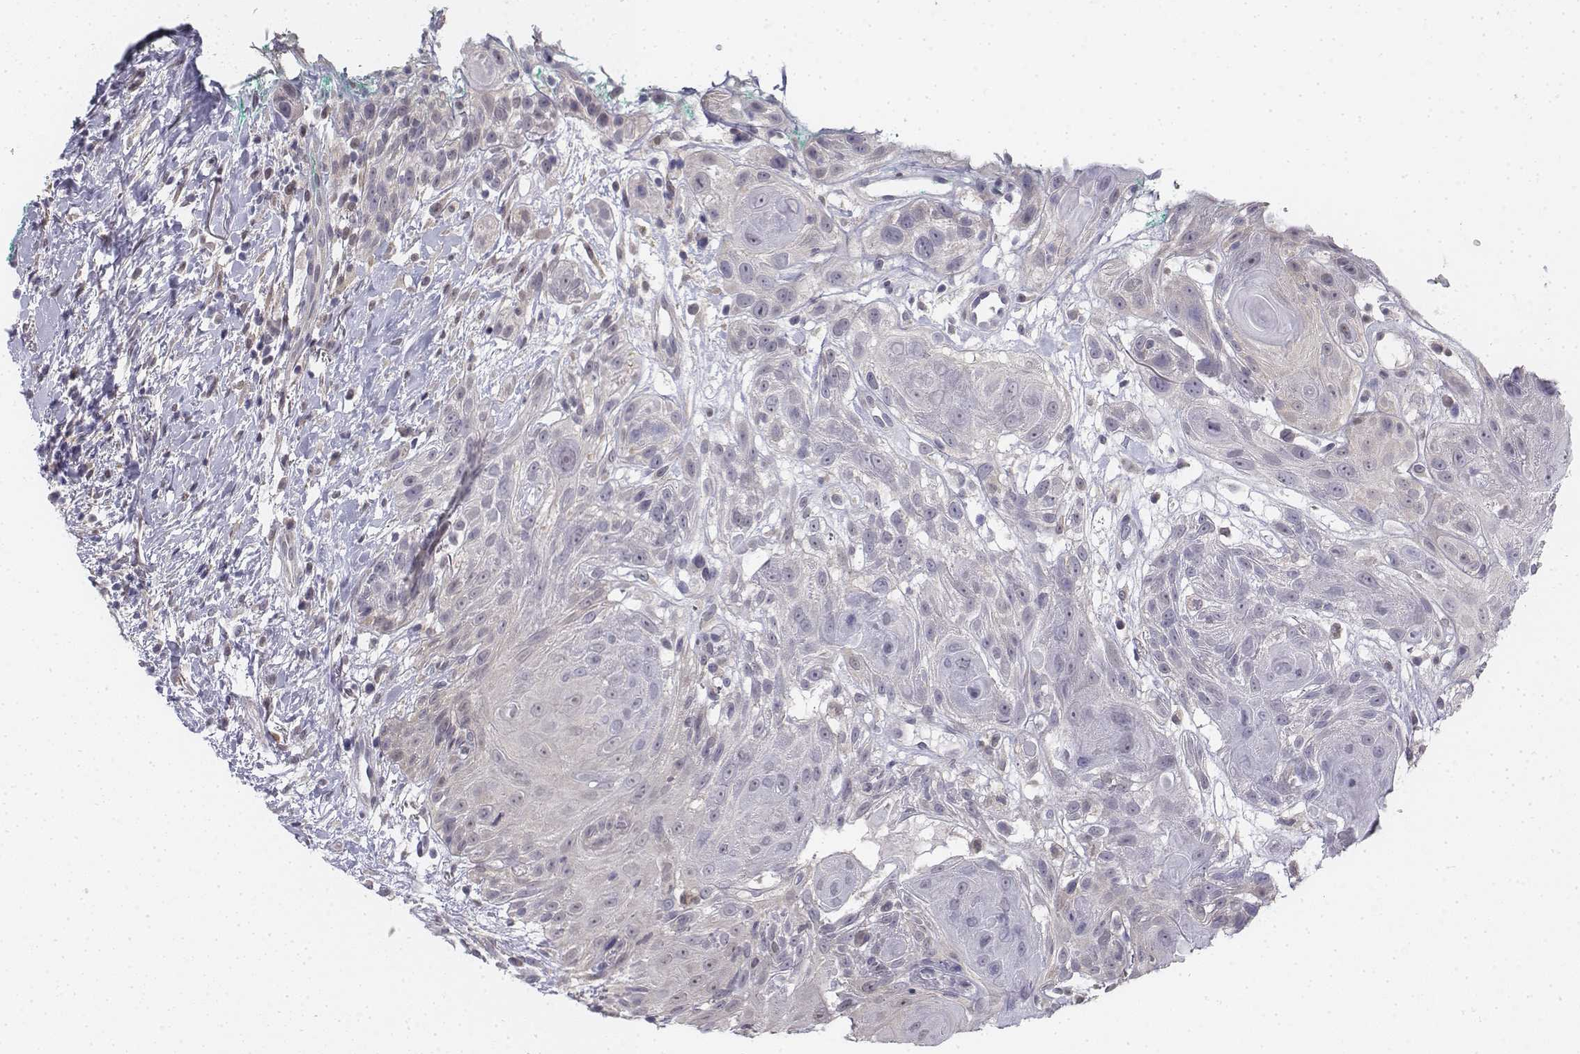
{"staining": {"intensity": "negative", "quantity": "none", "location": "none"}, "tissue": "head and neck cancer", "cell_type": "Tumor cells", "image_type": "cancer", "snomed": [{"axis": "morphology", "description": "Normal tissue, NOS"}, {"axis": "morphology", "description": "Squamous cell carcinoma, NOS"}, {"axis": "topography", "description": "Oral tissue"}, {"axis": "topography", "description": "Salivary gland"}, {"axis": "topography", "description": "Head-Neck"}], "caption": "This is a image of IHC staining of head and neck squamous cell carcinoma, which shows no positivity in tumor cells. Nuclei are stained in blue.", "gene": "PENK", "patient": {"sex": "female", "age": 62}}